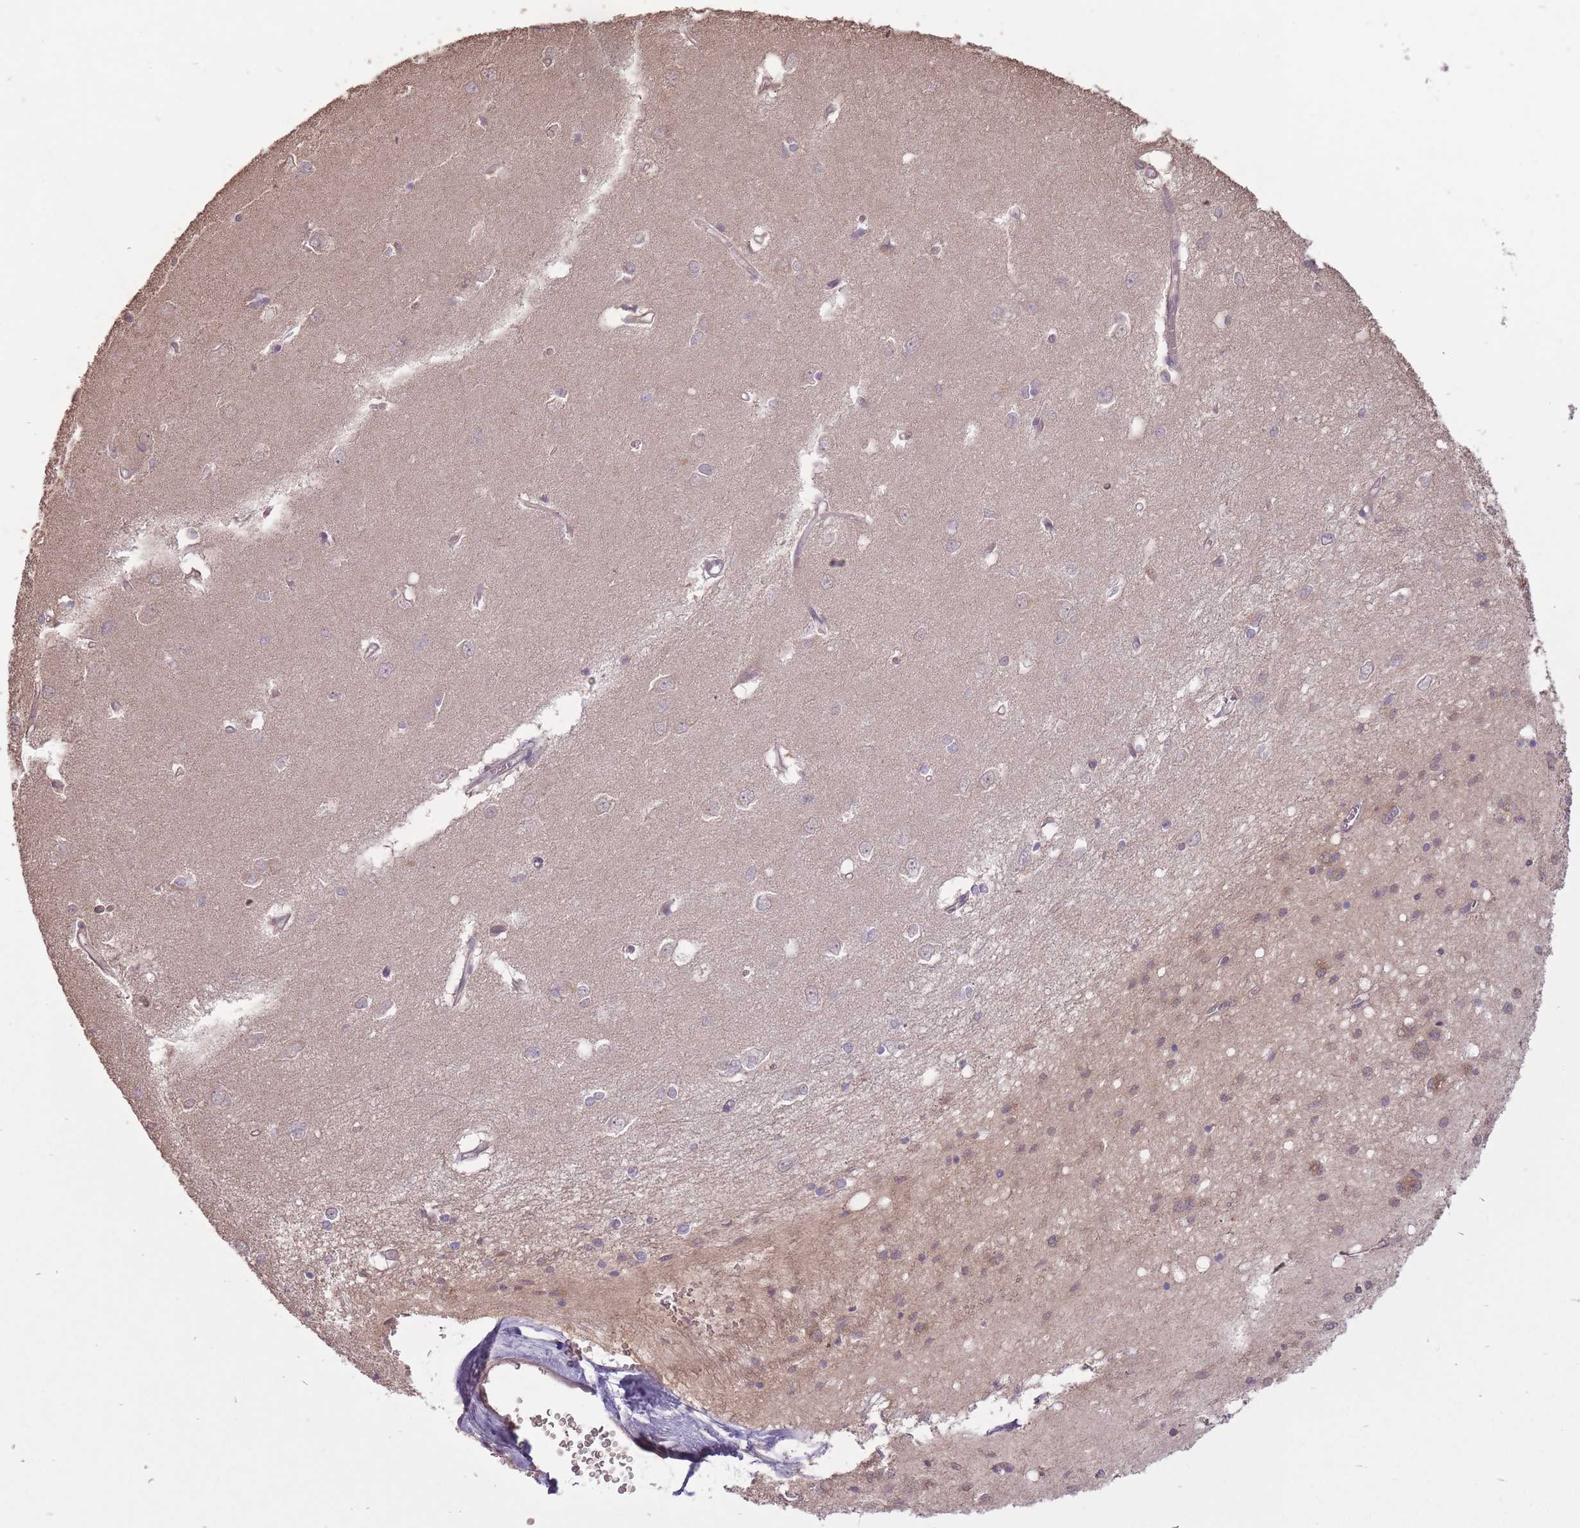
{"staining": {"intensity": "weak", "quantity": "25%-75%", "location": "cytoplasmic/membranous"}, "tissue": "caudate", "cell_type": "Glial cells", "image_type": "normal", "snomed": [{"axis": "morphology", "description": "Normal tissue, NOS"}, {"axis": "topography", "description": "Lateral ventricle wall"}], "caption": "Protein staining by IHC shows weak cytoplasmic/membranous expression in approximately 25%-75% of glial cells in normal caudate.", "gene": "LRATD2", "patient": {"sex": "male", "age": 37}}